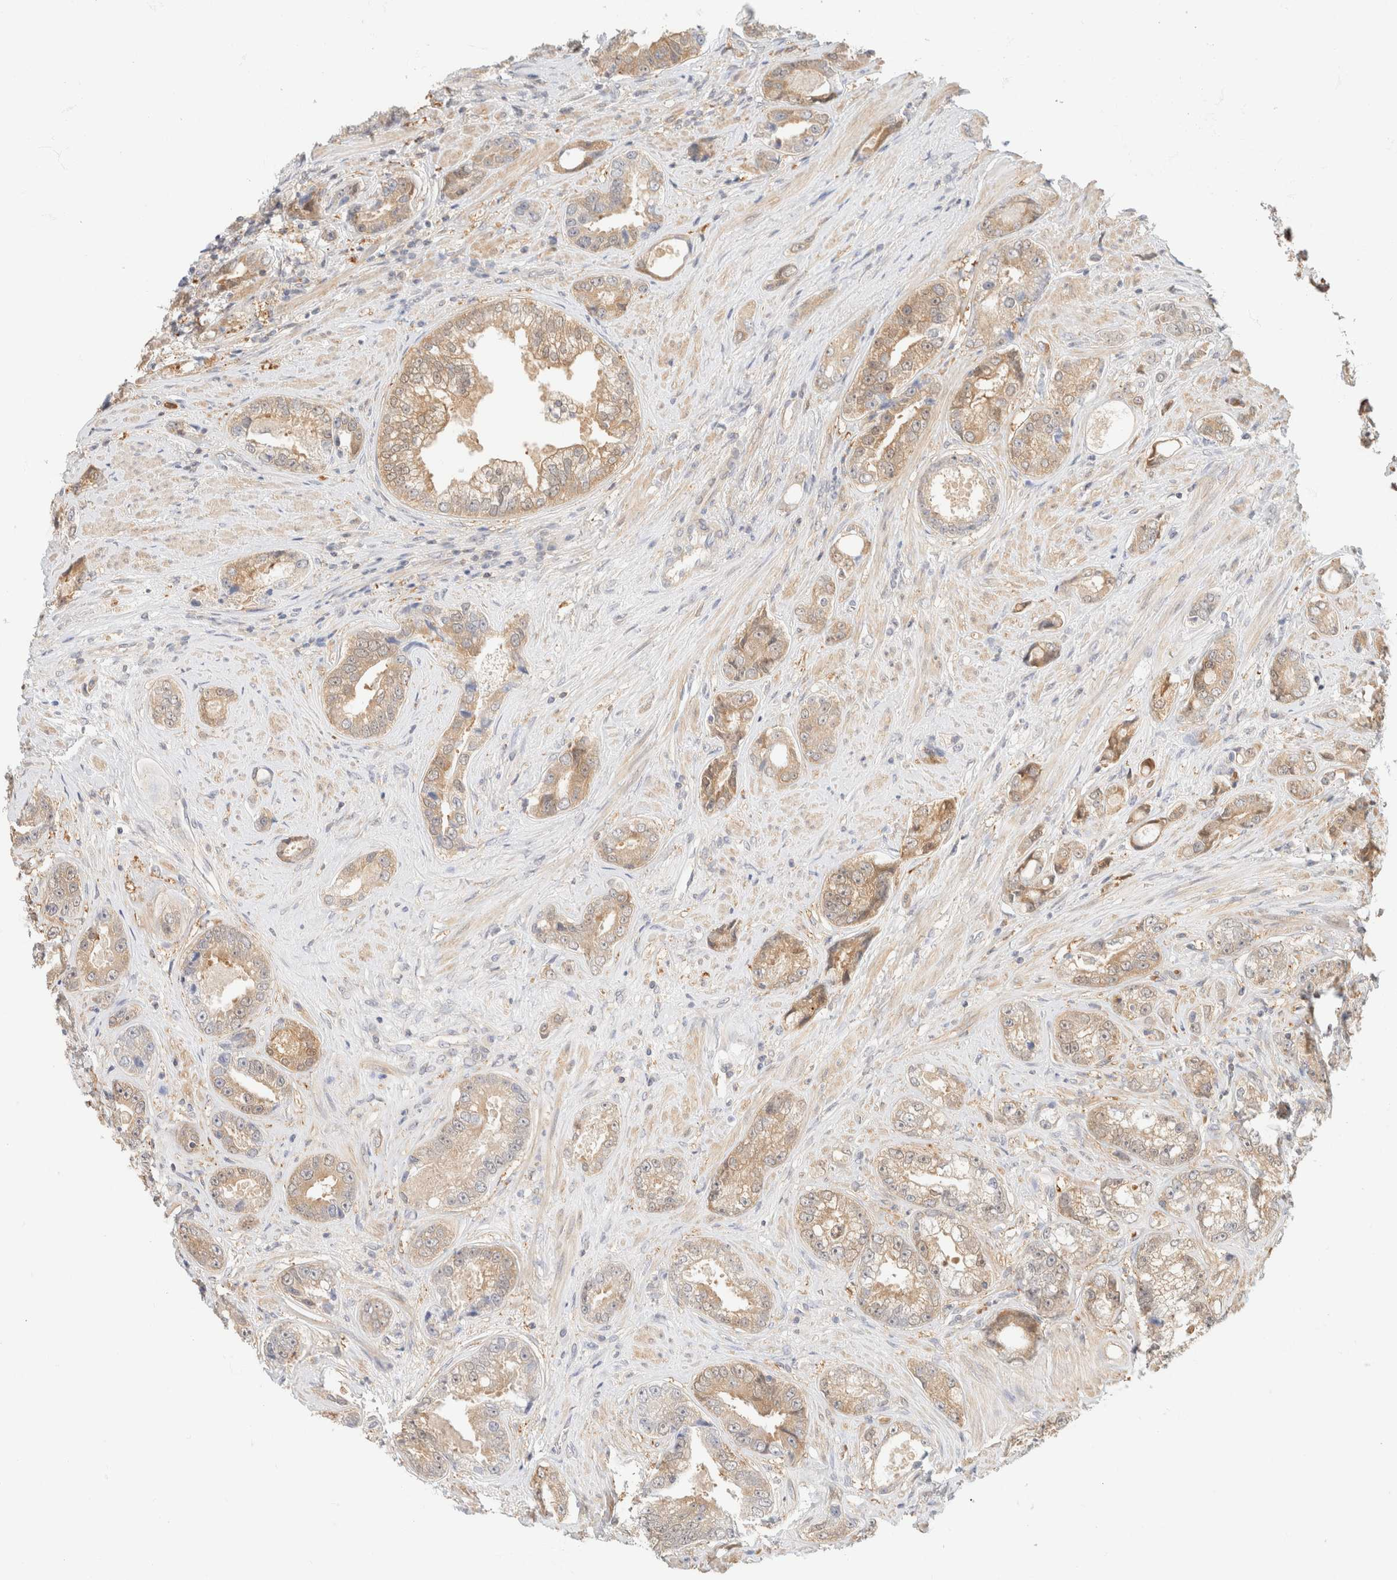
{"staining": {"intensity": "weak", "quantity": ">75%", "location": "cytoplasmic/membranous"}, "tissue": "prostate cancer", "cell_type": "Tumor cells", "image_type": "cancer", "snomed": [{"axis": "morphology", "description": "Adenocarcinoma, High grade"}, {"axis": "topography", "description": "Prostate"}], "caption": "This histopathology image displays prostate cancer (adenocarcinoma (high-grade)) stained with immunohistochemistry to label a protein in brown. The cytoplasmic/membranous of tumor cells show weak positivity for the protein. Nuclei are counter-stained blue.", "gene": "GPI", "patient": {"sex": "male", "age": 61}}